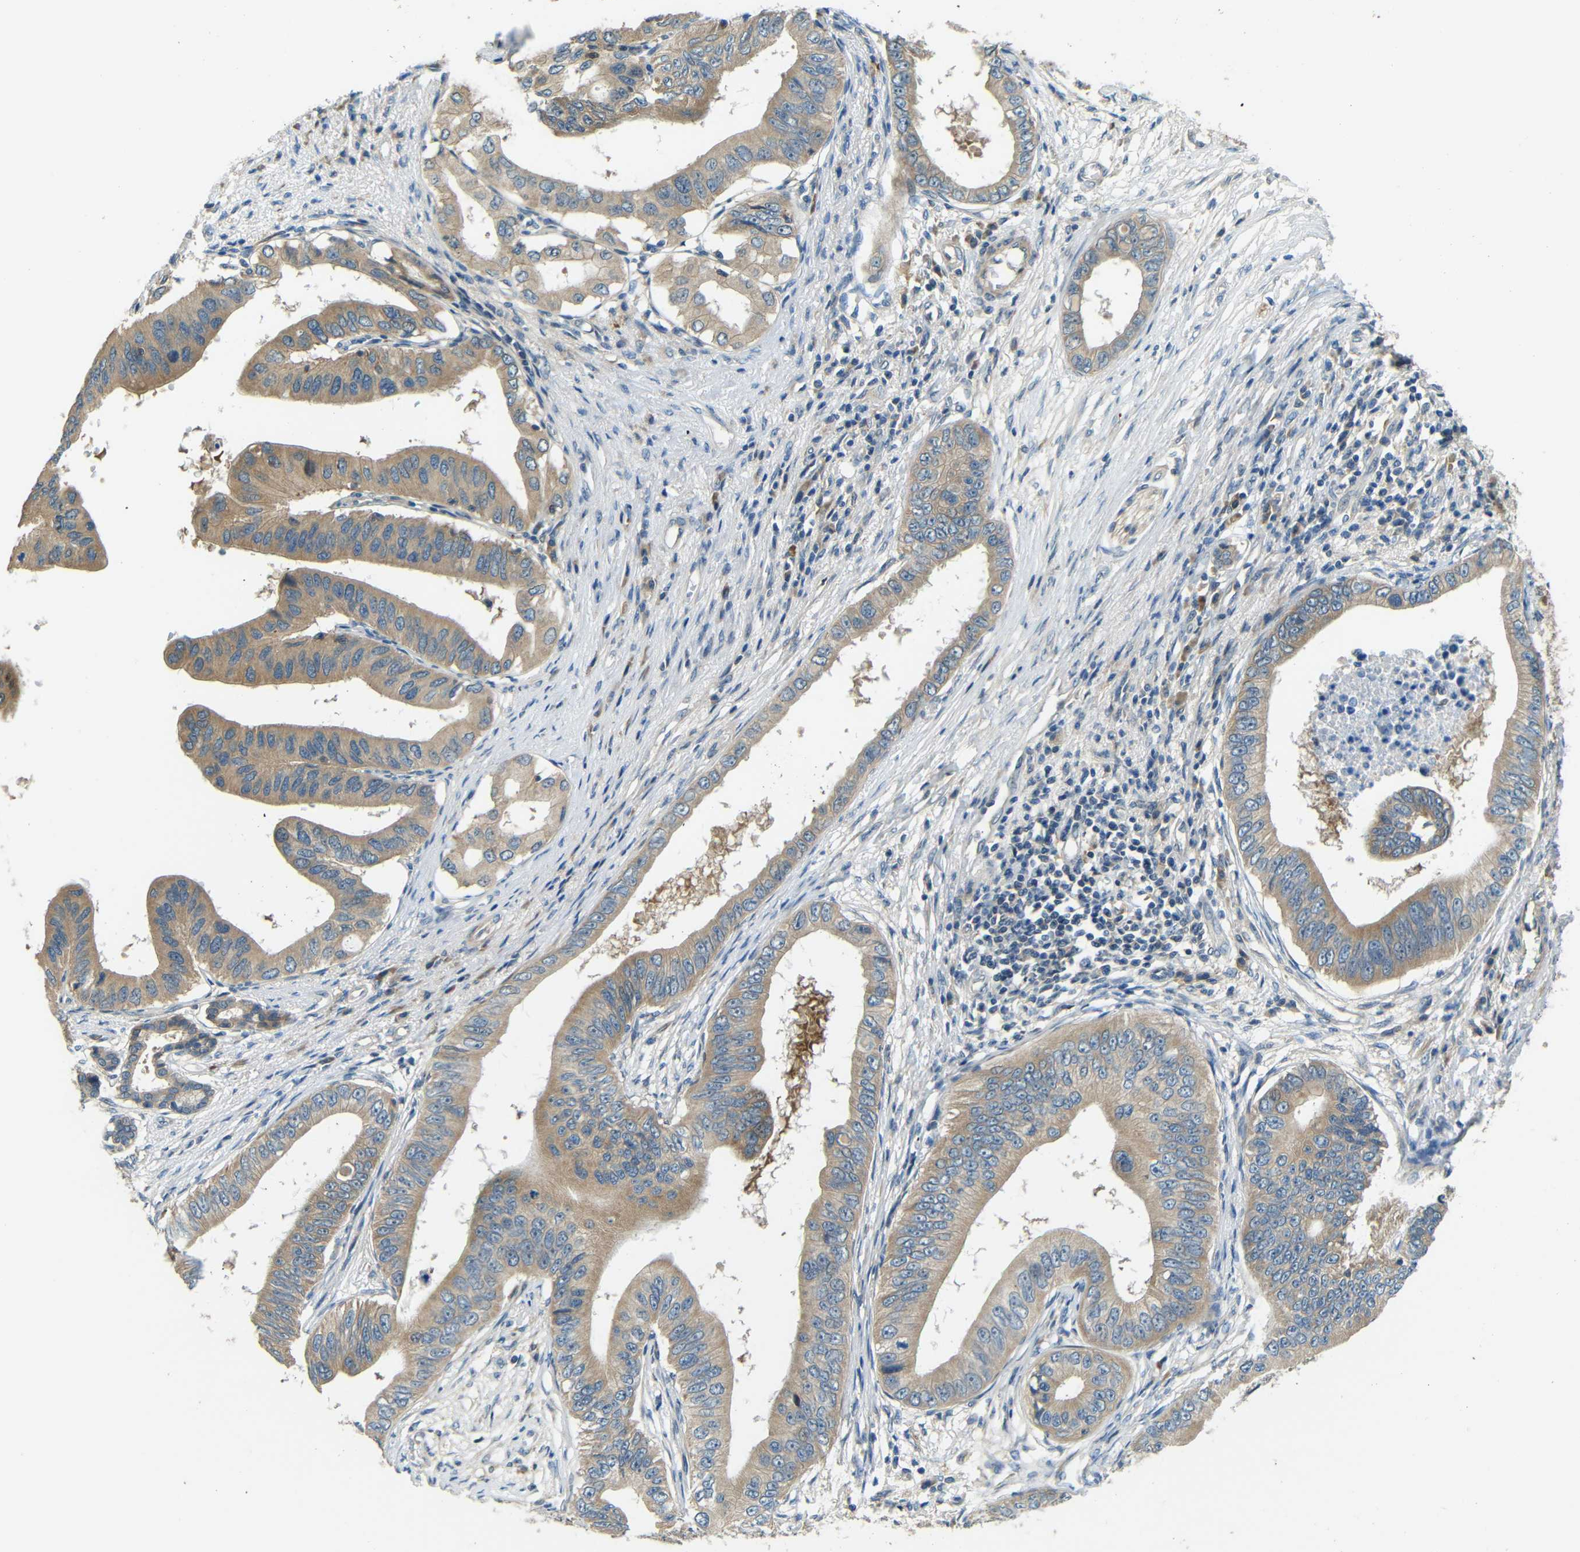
{"staining": {"intensity": "moderate", "quantity": ">75%", "location": "cytoplasmic/membranous"}, "tissue": "pancreatic cancer", "cell_type": "Tumor cells", "image_type": "cancer", "snomed": [{"axis": "morphology", "description": "Adenocarcinoma, NOS"}, {"axis": "topography", "description": "Pancreas"}], "caption": "Adenocarcinoma (pancreatic) tissue exhibits moderate cytoplasmic/membranous positivity in about >75% of tumor cells, visualized by immunohistochemistry.", "gene": "FNDC3A", "patient": {"sex": "male", "age": 77}}